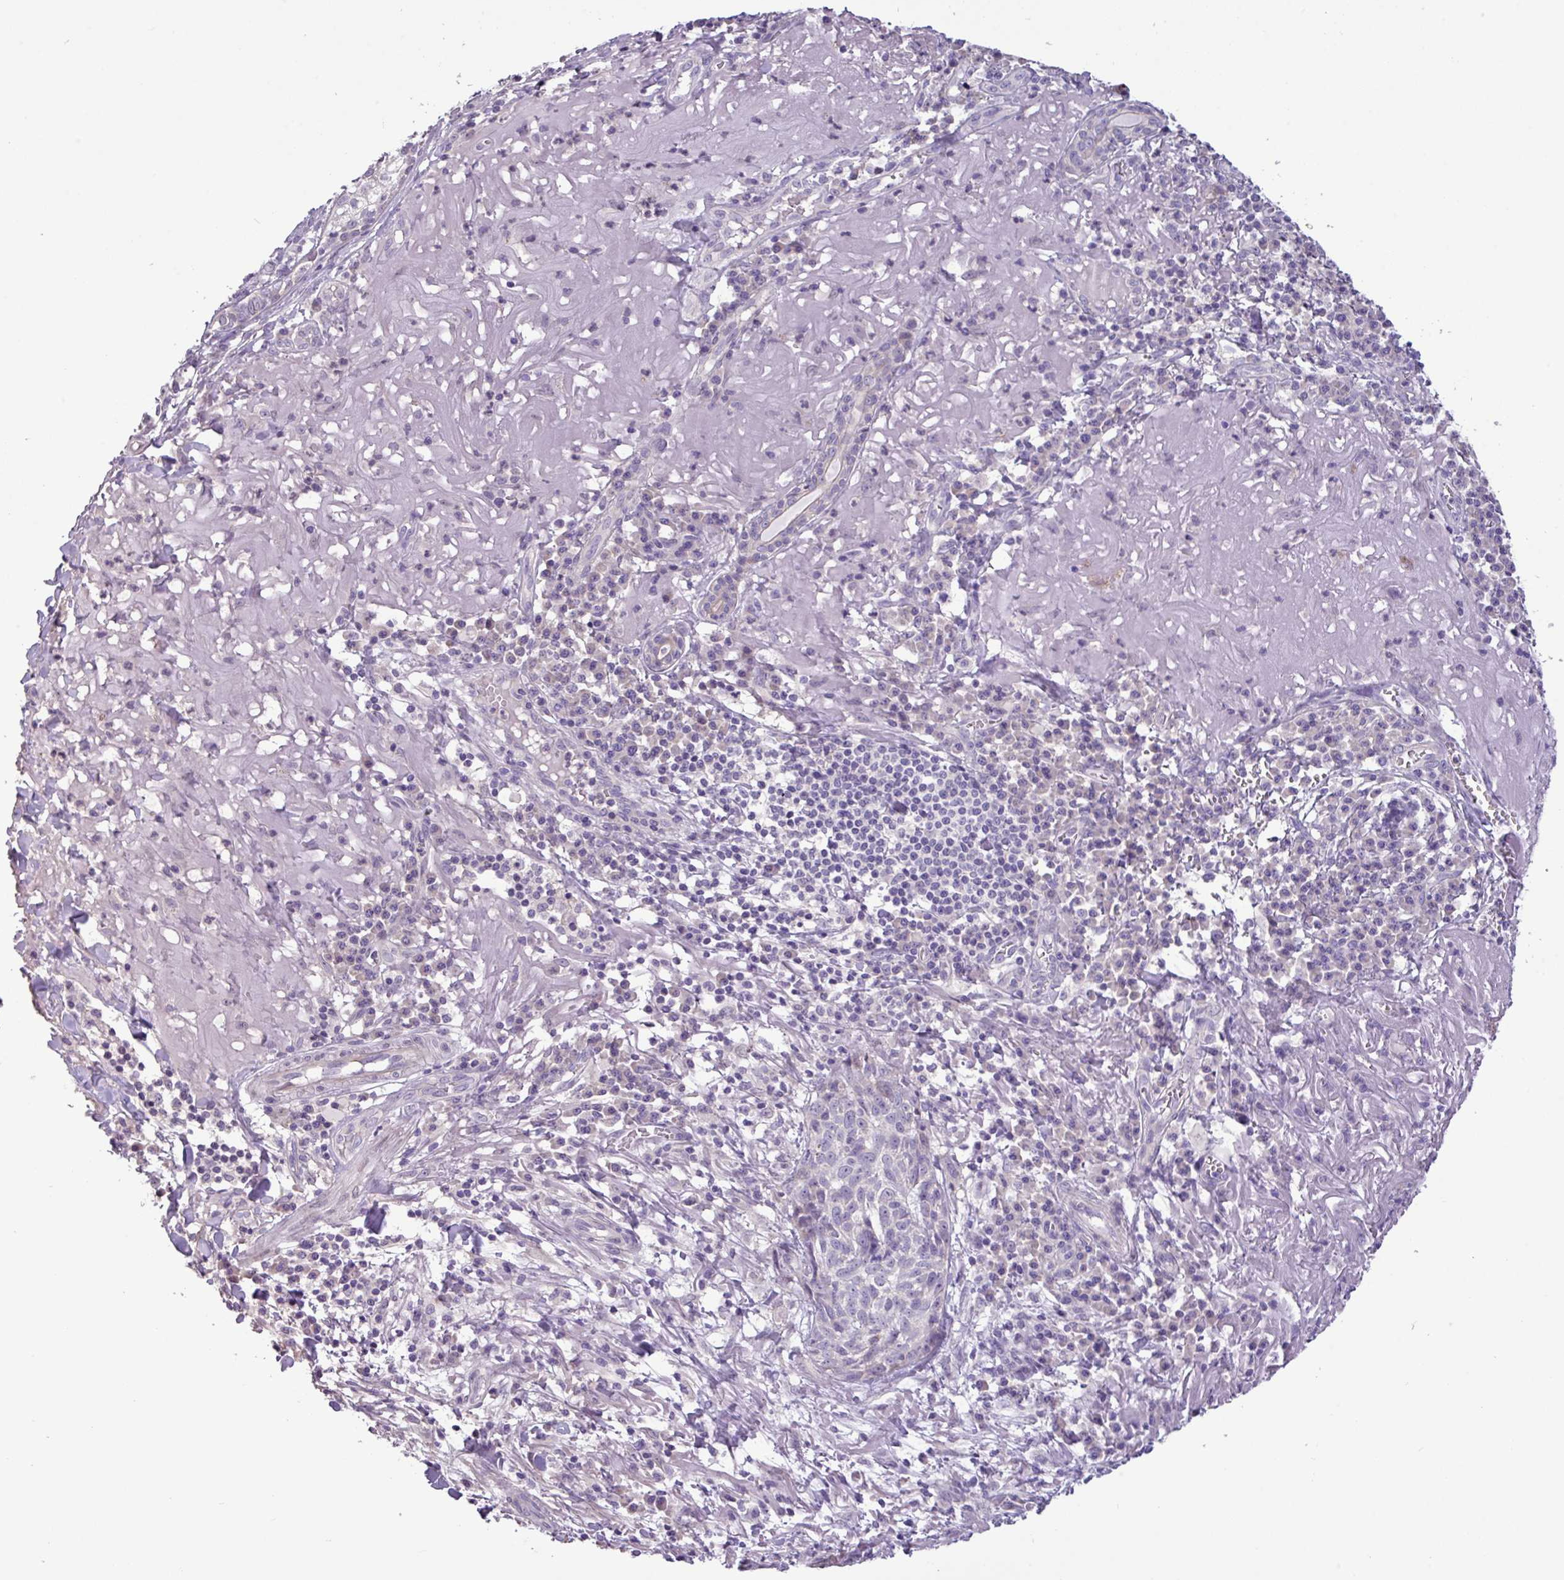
{"staining": {"intensity": "negative", "quantity": "none", "location": "none"}, "tissue": "skin cancer", "cell_type": "Tumor cells", "image_type": "cancer", "snomed": [{"axis": "morphology", "description": "Basal cell carcinoma"}, {"axis": "topography", "description": "Skin"}], "caption": "Tumor cells show no significant protein expression in skin cancer (basal cell carcinoma).", "gene": "PNLDC1", "patient": {"sex": "female", "age": 93}}